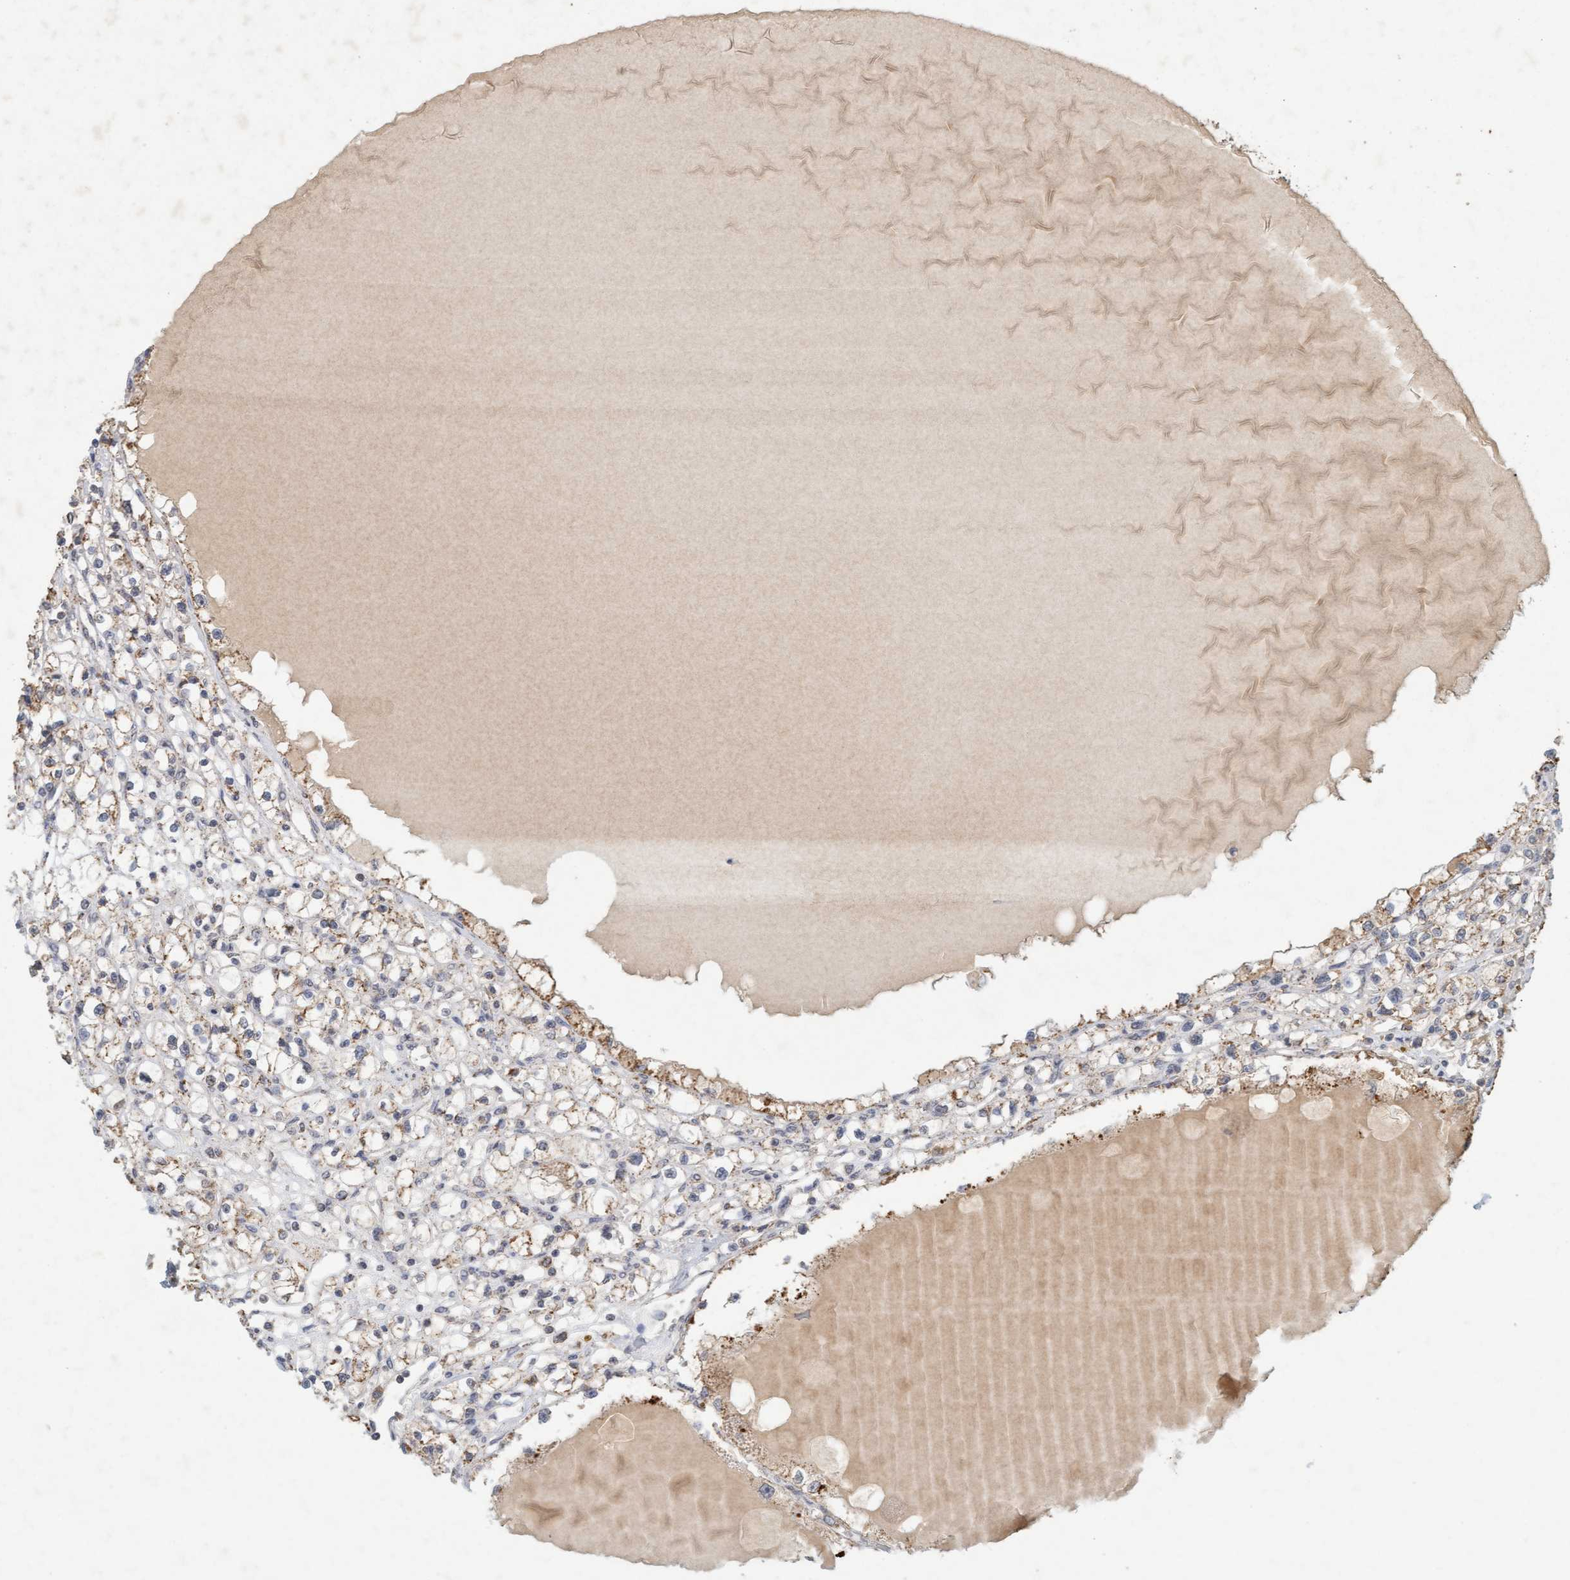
{"staining": {"intensity": "weak", "quantity": "25%-75%", "location": "cytoplasmic/membranous"}, "tissue": "renal cancer", "cell_type": "Tumor cells", "image_type": "cancer", "snomed": [{"axis": "morphology", "description": "Adenocarcinoma, NOS"}, {"axis": "topography", "description": "Kidney"}], "caption": "Immunohistochemical staining of renal adenocarcinoma reveals low levels of weak cytoplasmic/membranous protein staining in about 25%-75% of tumor cells.", "gene": "VSIG8", "patient": {"sex": "male", "age": 56}}